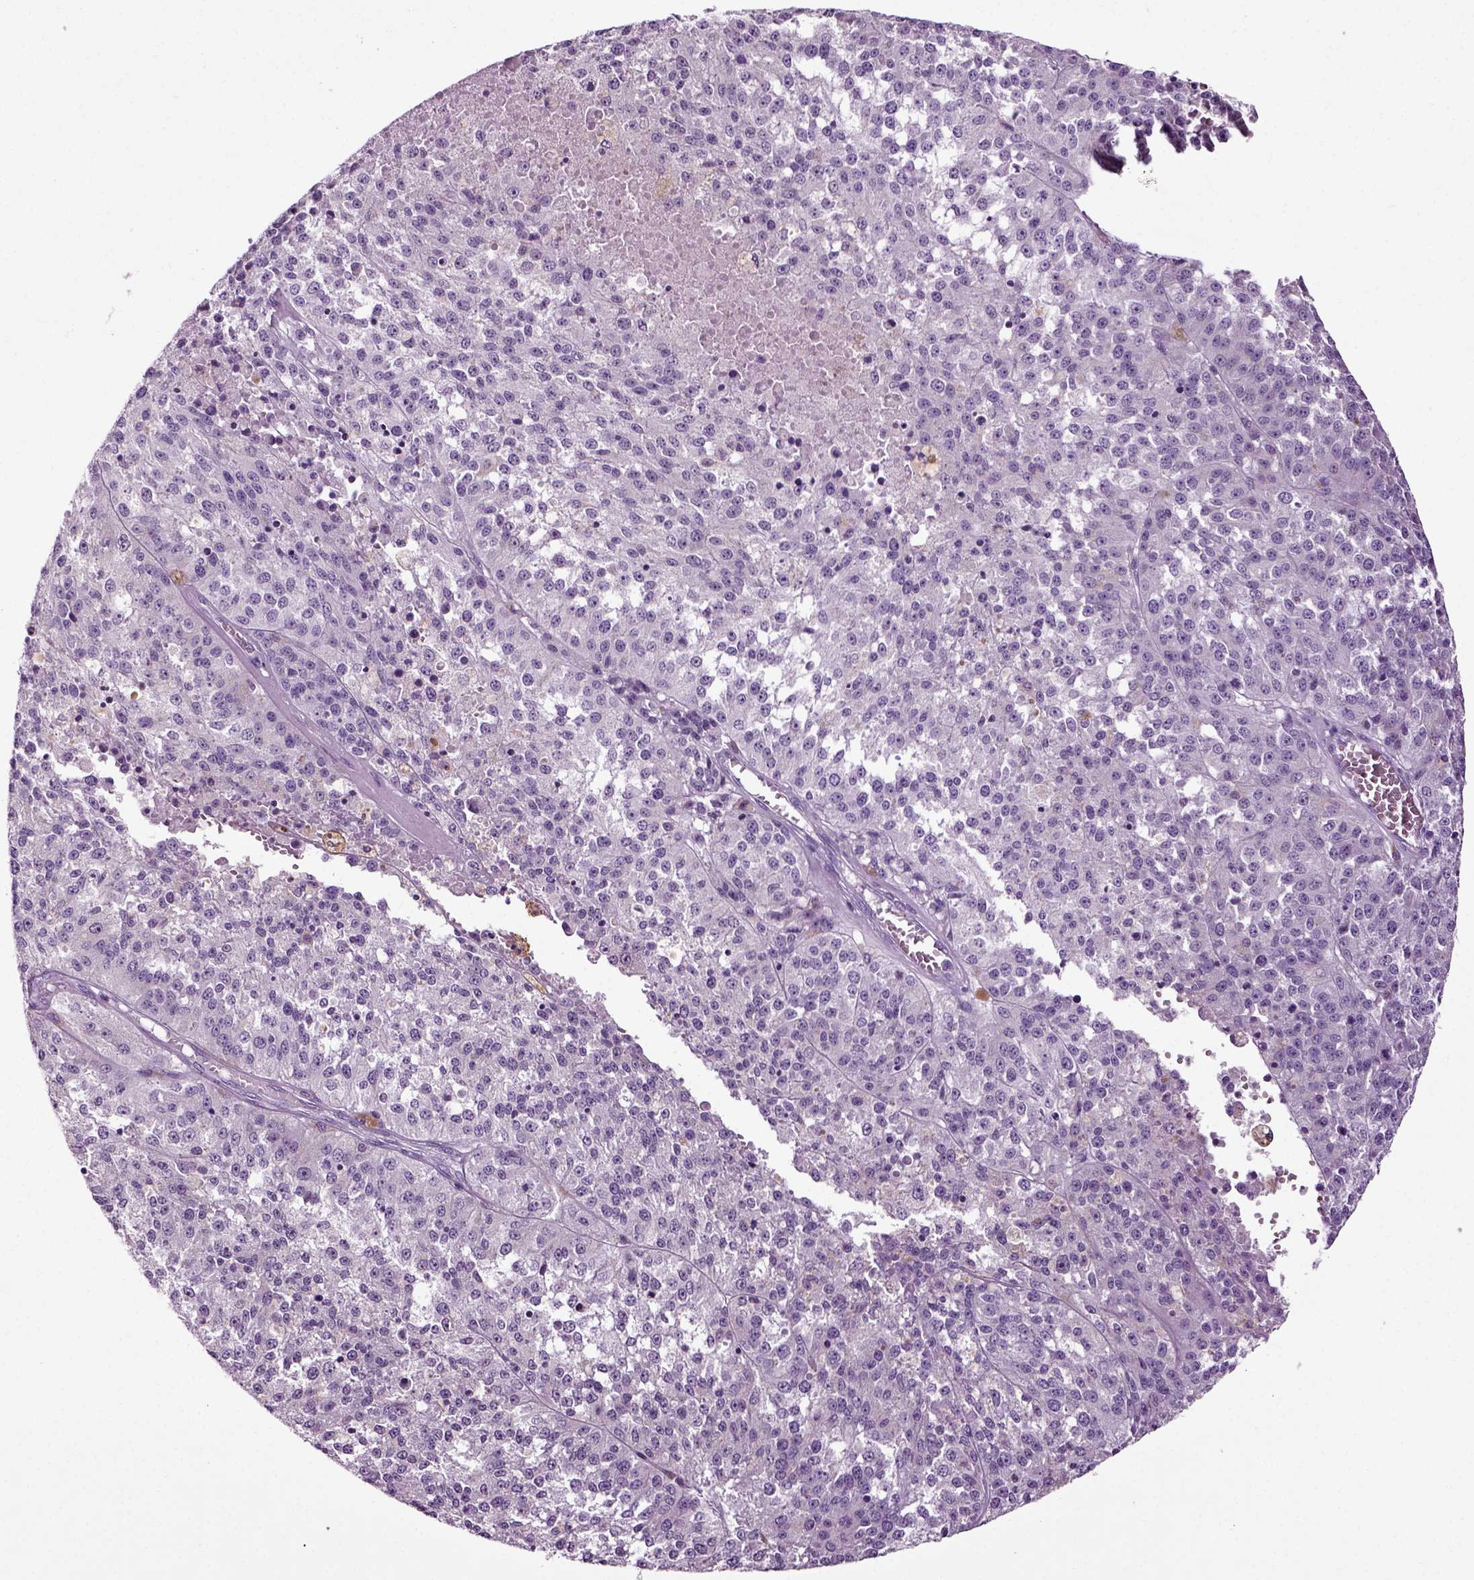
{"staining": {"intensity": "negative", "quantity": "none", "location": "none"}, "tissue": "melanoma", "cell_type": "Tumor cells", "image_type": "cancer", "snomed": [{"axis": "morphology", "description": "Malignant melanoma, Metastatic site"}, {"axis": "topography", "description": "Lymph node"}], "caption": "This is a image of immunohistochemistry staining of melanoma, which shows no staining in tumor cells.", "gene": "DNAH10", "patient": {"sex": "female", "age": 64}}